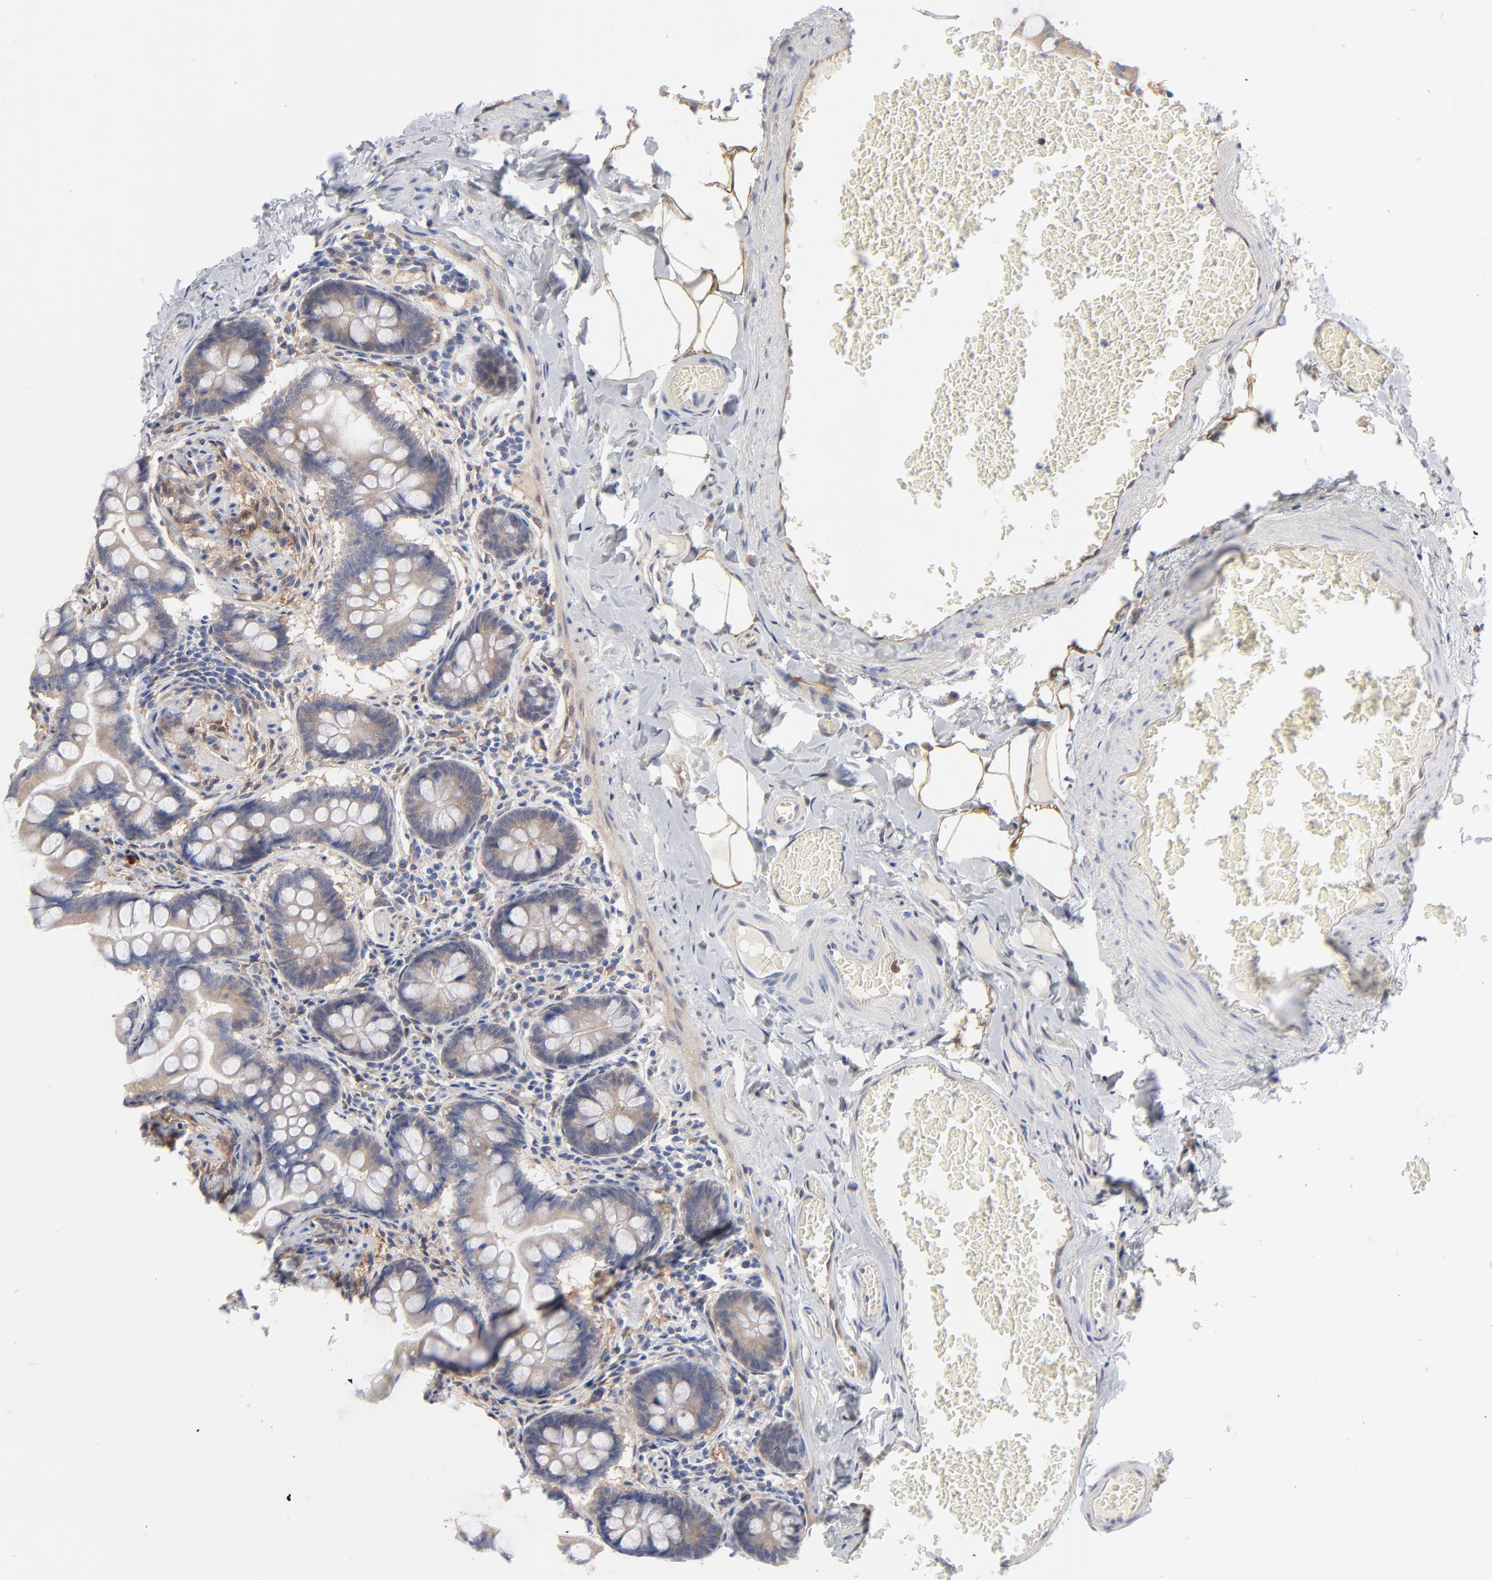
{"staining": {"intensity": "weak", "quantity": ">75%", "location": "cytoplasmic/membranous"}, "tissue": "small intestine", "cell_type": "Glandular cells", "image_type": "normal", "snomed": [{"axis": "morphology", "description": "Normal tissue, NOS"}, {"axis": "topography", "description": "Small intestine"}], "caption": "Small intestine stained with DAB immunohistochemistry (IHC) shows low levels of weak cytoplasmic/membranous expression in about >75% of glandular cells.", "gene": "ARRB1", "patient": {"sex": "male", "age": 41}}